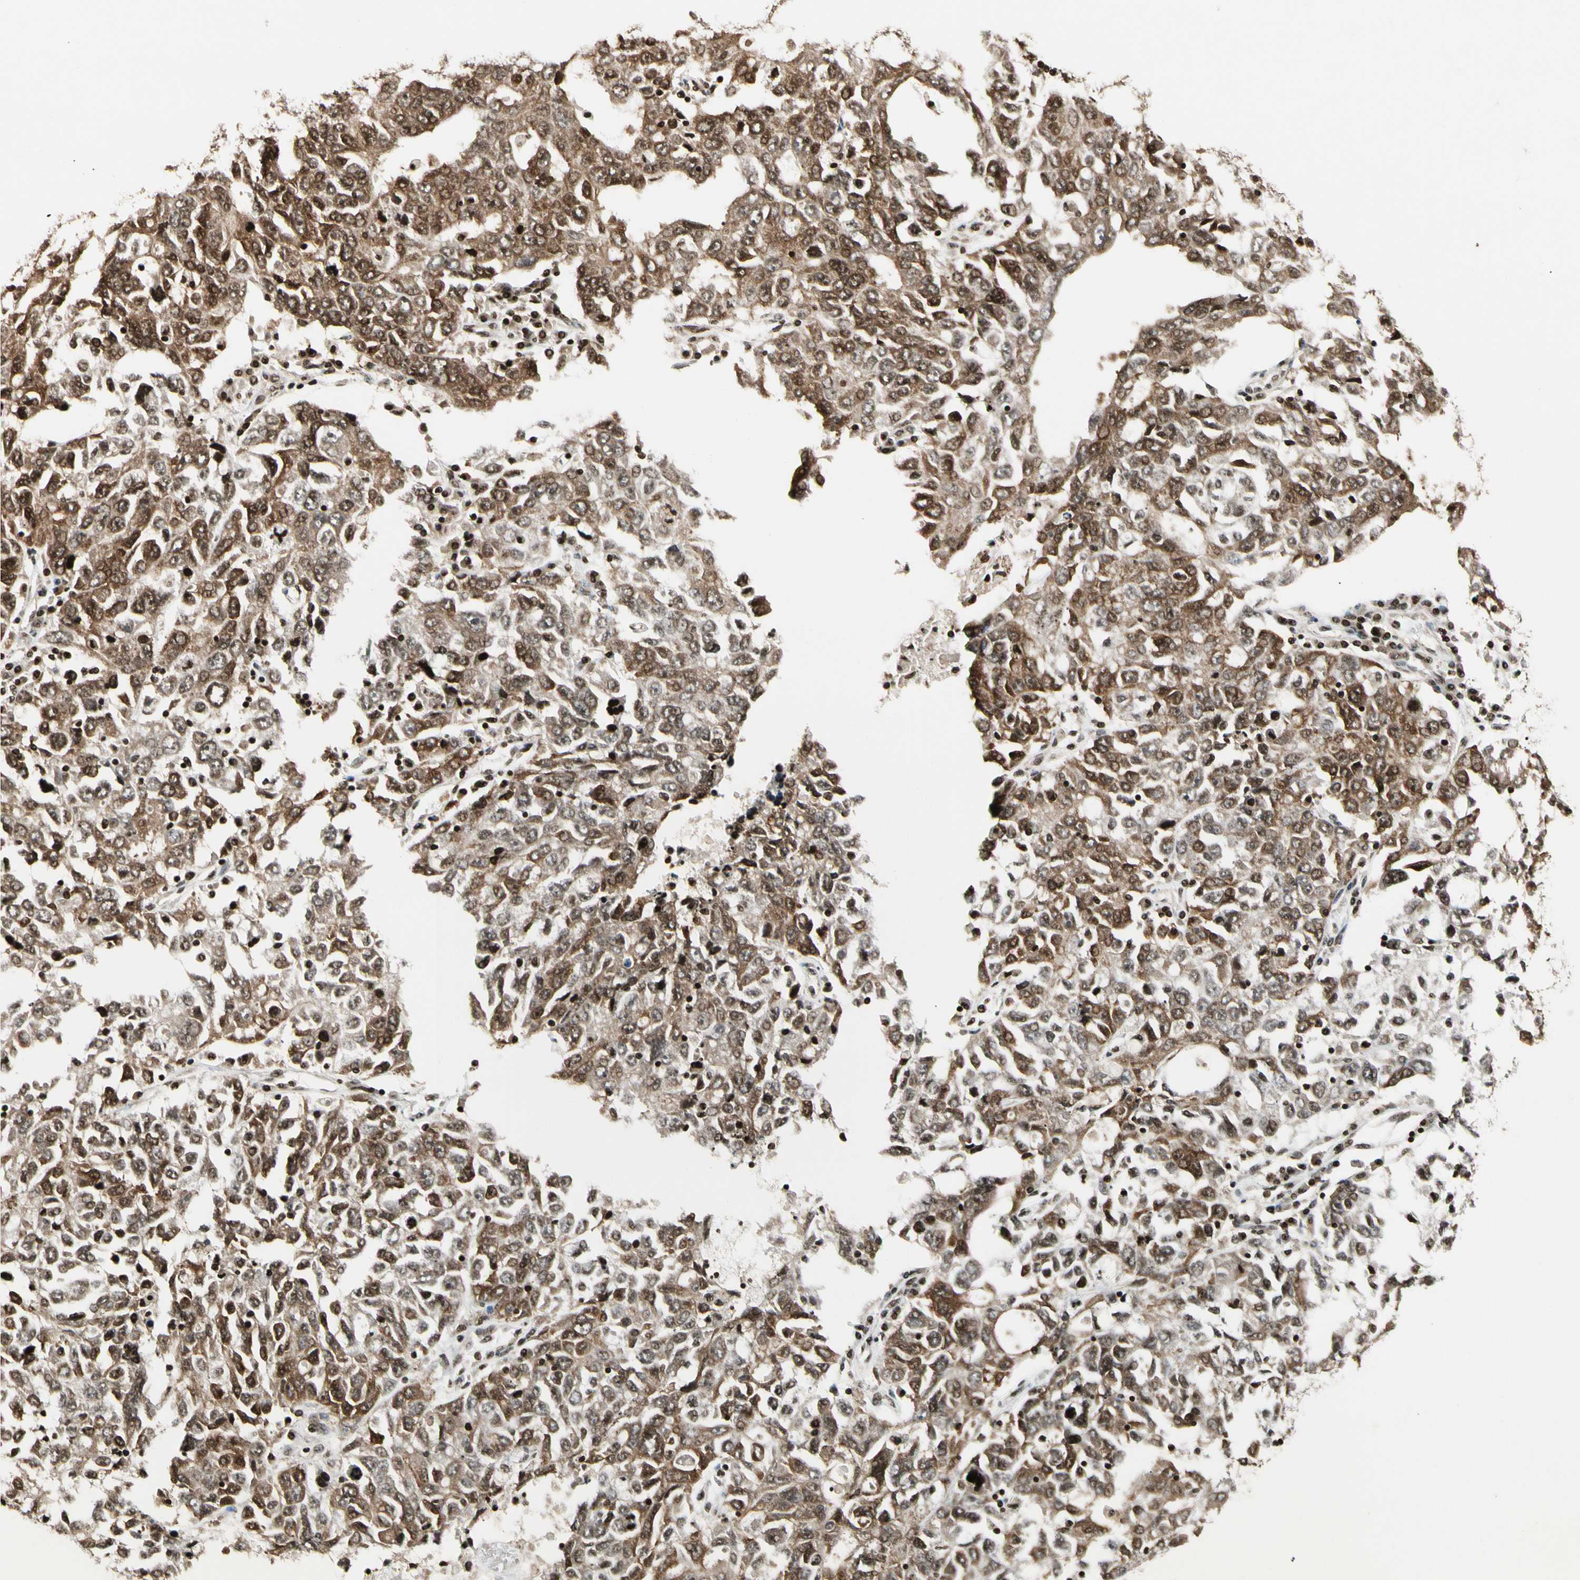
{"staining": {"intensity": "moderate", "quantity": ">75%", "location": "cytoplasmic/membranous,nuclear"}, "tissue": "ovarian cancer", "cell_type": "Tumor cells", "image_type": "cancer", "snomed": [{"axis": "morphology", "description": "Carcinoma, endometroid"}, {"axis": "topography", "description": "Ovary"}], "caption": "Tumor cells display medium levels of moderate cytoplasmic/membranous and nuclear expression in about >75% of cells in human ovarian cancer (endometroid carcinoma).", "gene": "TSHZ3", "patient": {"sex": "female", "age": 62}}